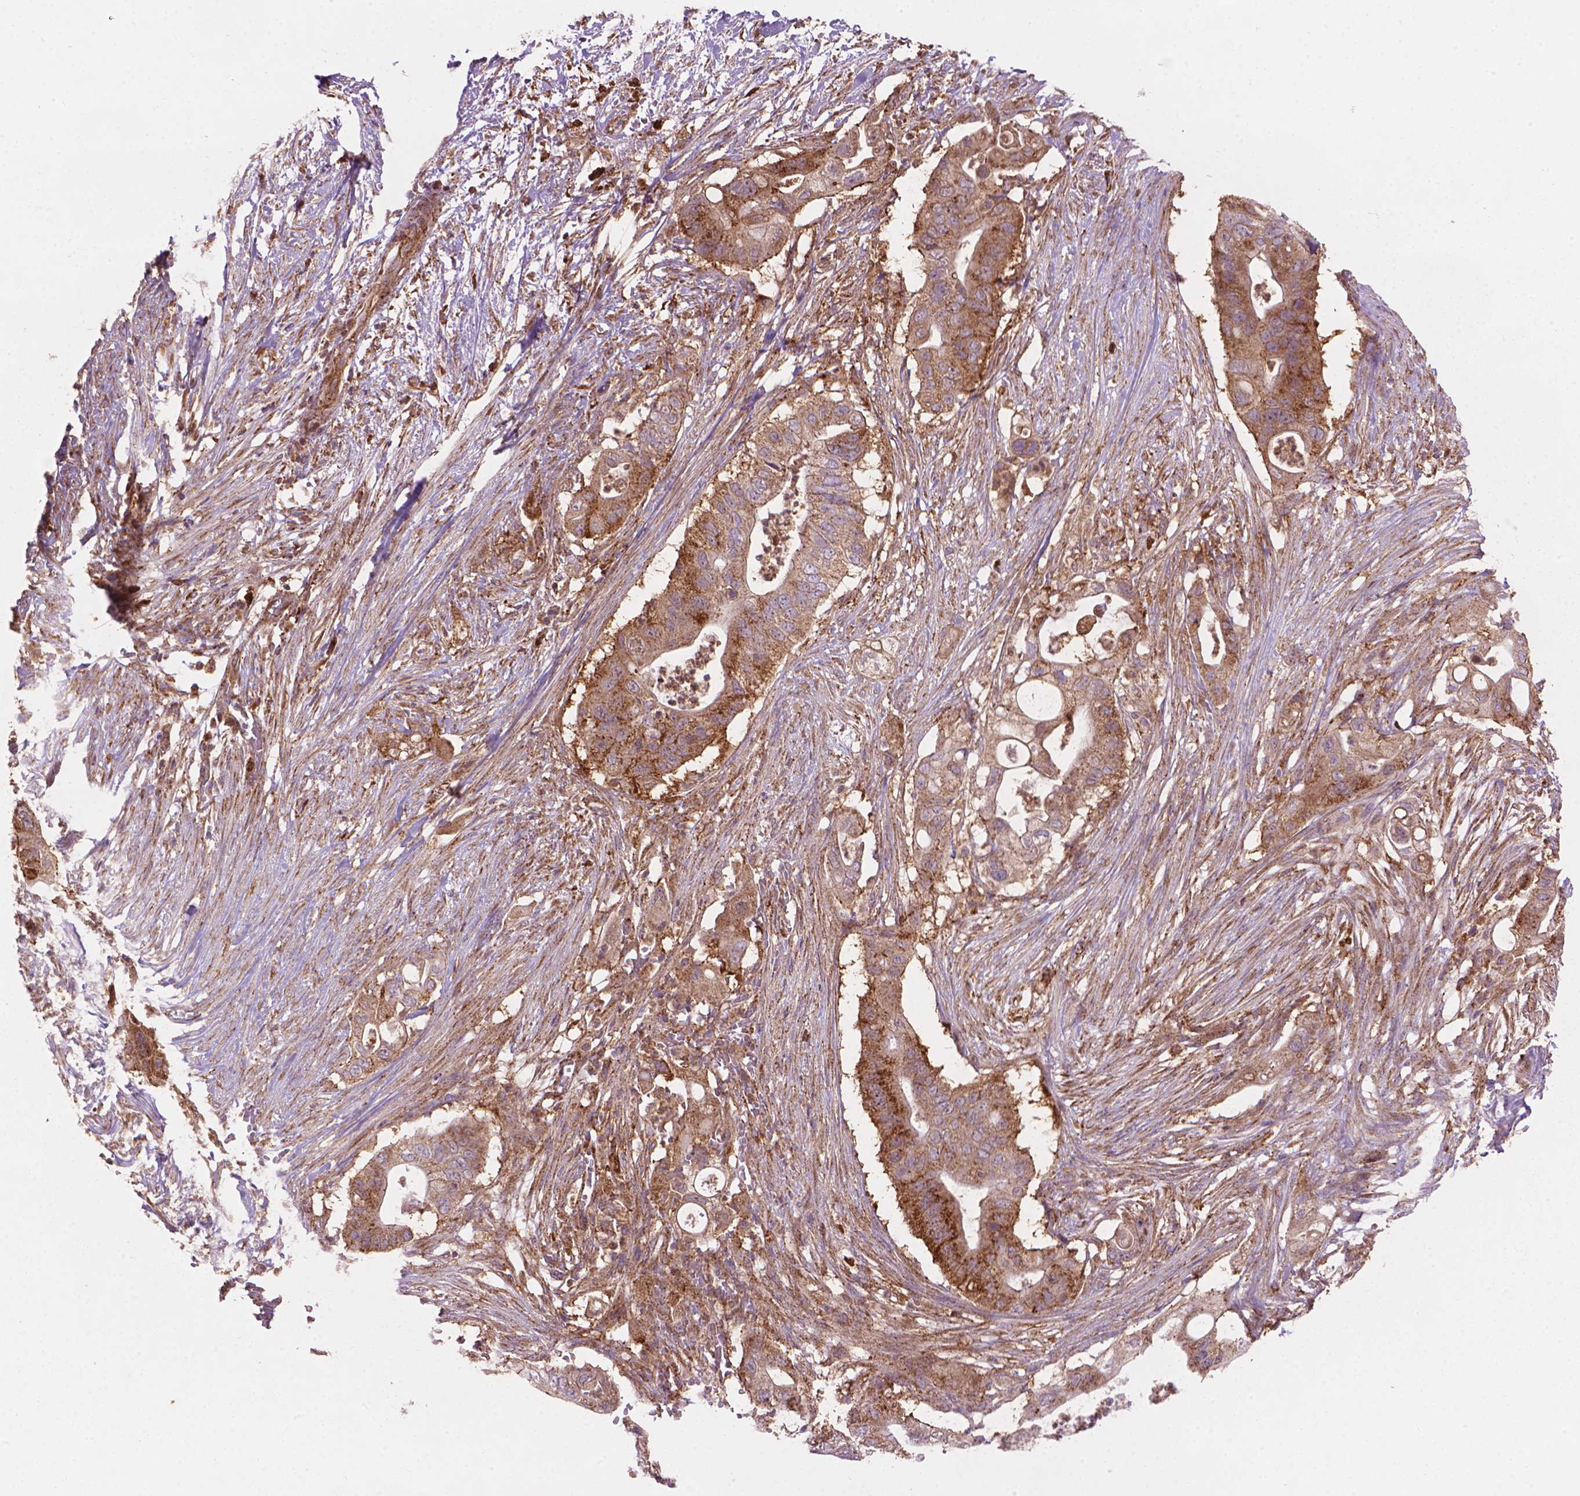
{"staining": {"intensity": "moderate", "quantity": "<25%", "location": "cytoplasmic/membranous"}, "tissue": "pancreatic cancer", "cell_type": "Tumor cells", "image_type": "cancer", "snomed": [{"axis": "morphology", "description": "Adenocarcinoma, NOS"}, {"axis": "topography", "description": "Pancreas"}], "caption": "The immunohistochemical stain highlights moderate cytoplasmic/membranous positivity in tumor cells of adenocarcinoma (pancreatic) tissue. Nuclei are stained in blue.", "gene": "VARS2", "patient": {"sex": "female", "age": 72}}